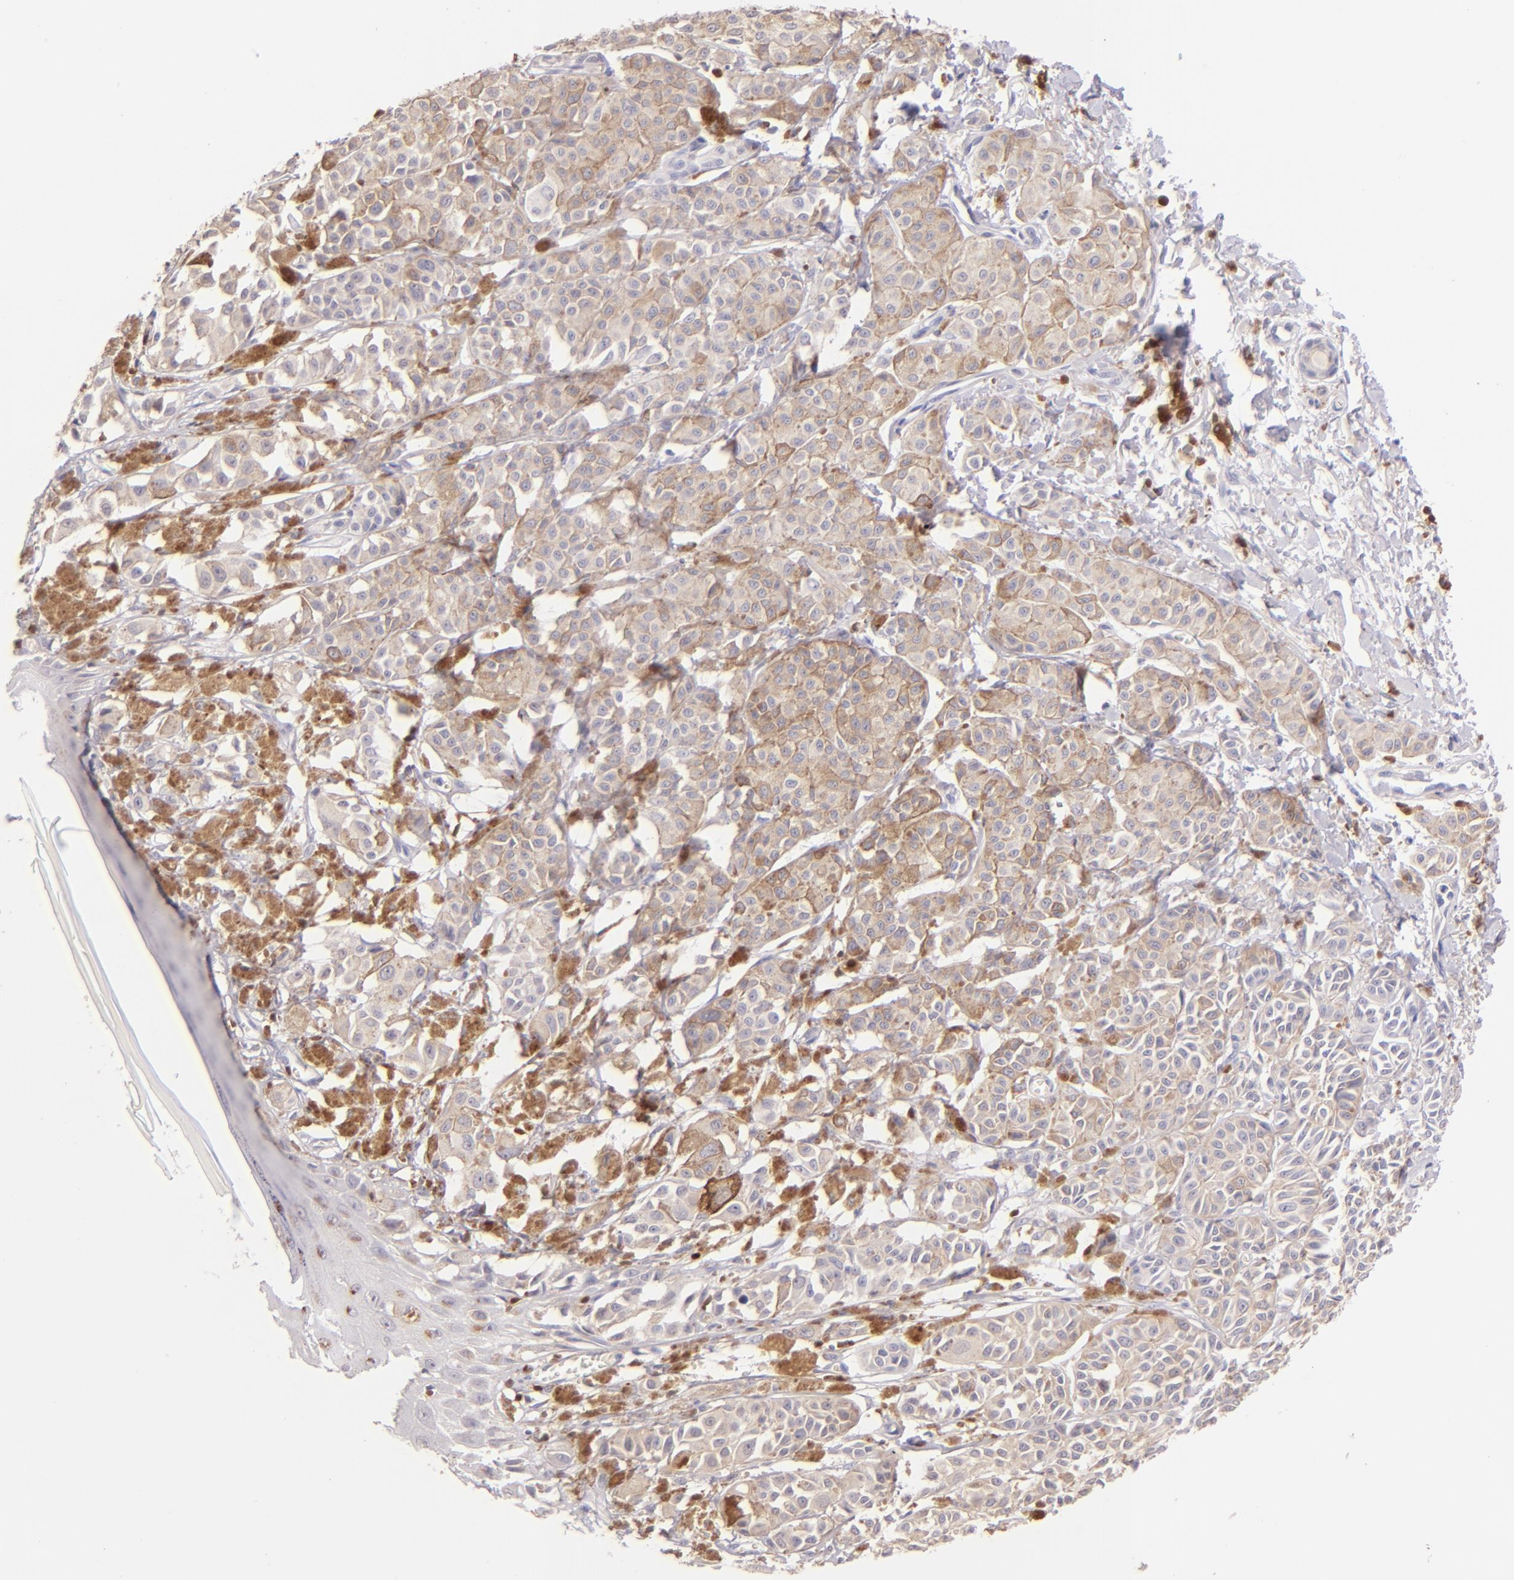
{"staining": {"intensity": "weak", "quantity": "25%-75%", "location": "cytoplasmic/membranous"}, "tissue": "melanoma", "cell_type": "Tumor cells", "image_type": "cancer", "snomed": [{"axis": "morphology", "description": "Malignant melanoma, NOS"}, {"axis": "topography", "description": "Skin"}], "caption": "IHC staining of malignant melanoma, which displays low levels of weak cytoplasmic/membranous staining in about 25%-75% of tumor cells indicating weak cytoplasmic/membranous protein positivity. The staining was performed using DAB (3,3'-diaminobenzidine) (brown) for protein detection and nuclei were counterstained in hematoxylin (blue).", "gene": "ZAP70", "patient": {"sex": "male", "age": 76}}